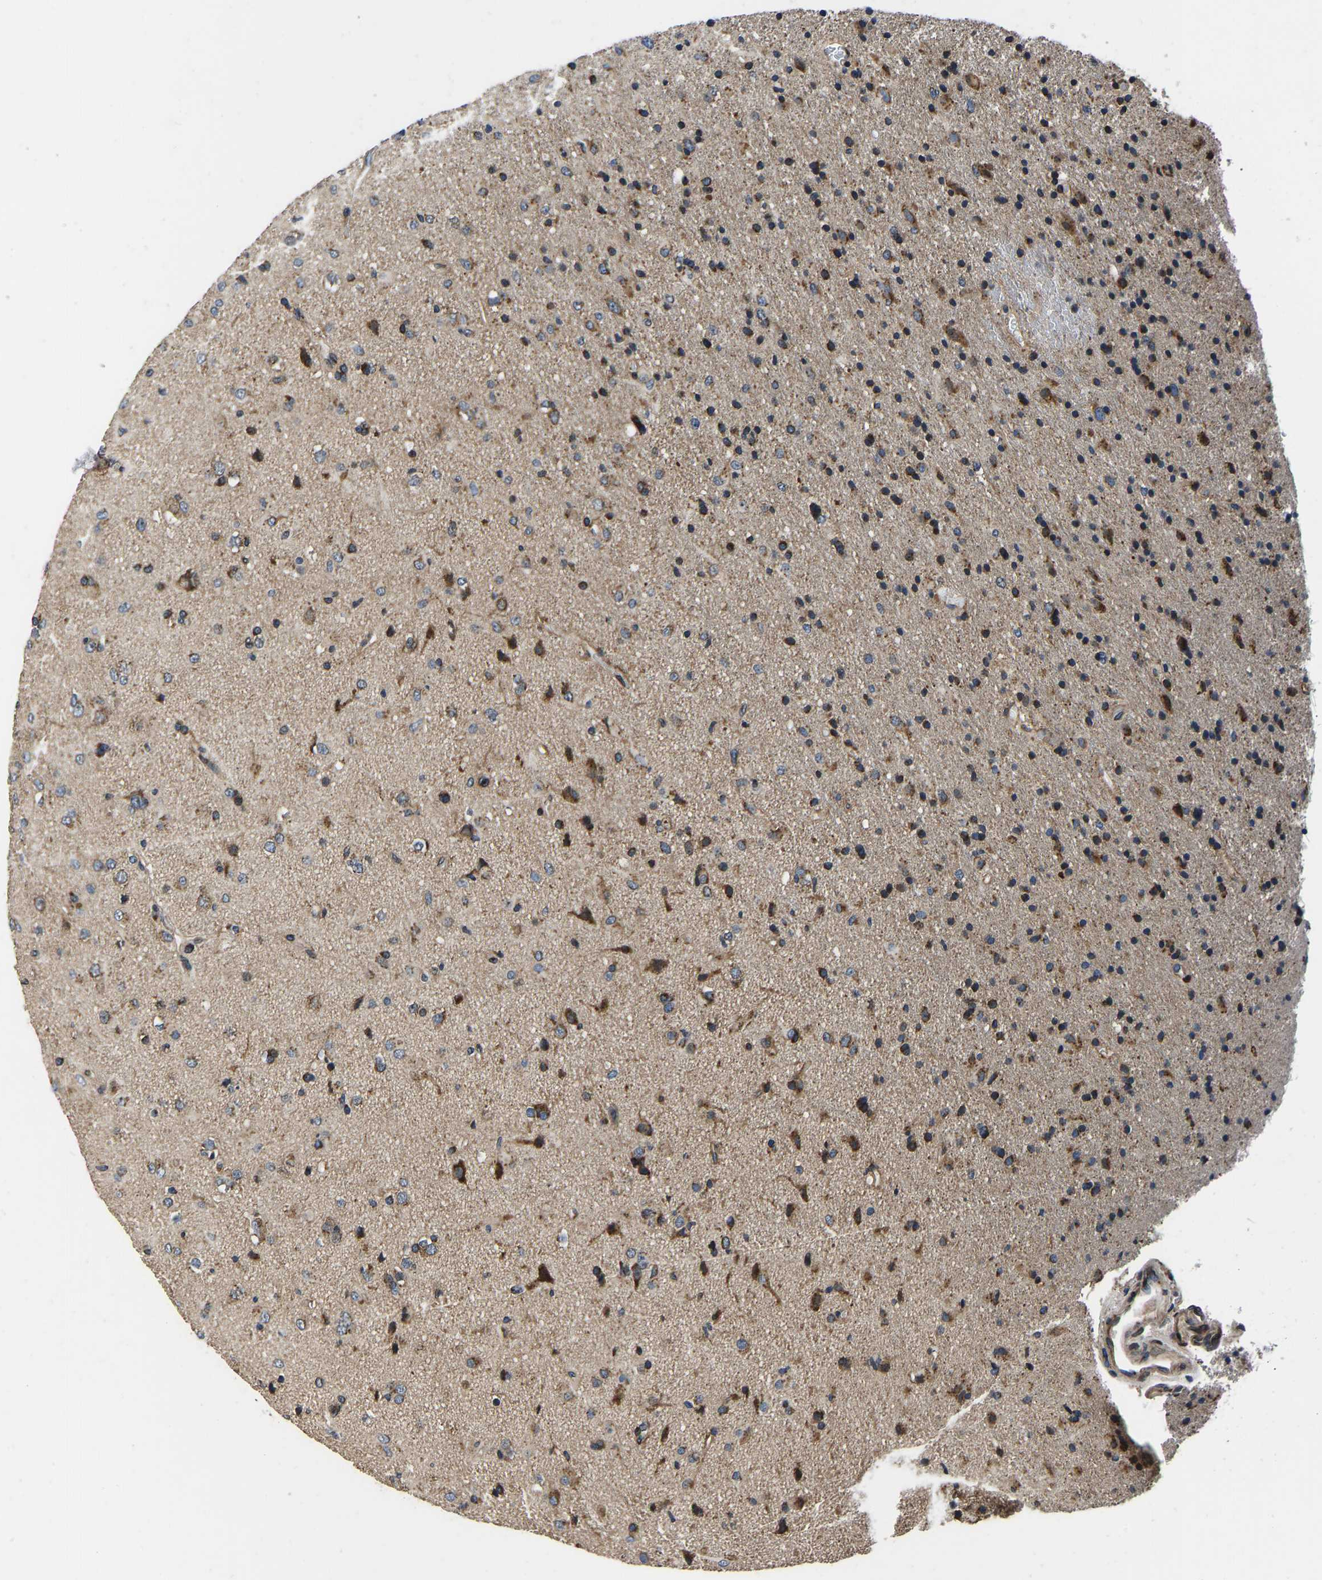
{"staining": {"intensity": "moderate", "quantity": ">75%", "location": "cytoplasmic/membranous"}, "tissue": "glioma", "cell_type": "Tumor cells", "image_type": "cancer", "snomed": [{"axis": "morphology", "description": "Glioma, malignant, Low grade"}, {"axis": "topography", "description": "Brain"}], "caption": "Human malignant glioma (low-grade) stained for a protein (brown) exhibits moderate cytoplasmic/membranous positive positivity in about >75% of tumor cells.", "gene": "RABAC1", "patient": {"sex": "male", "age": 65}}